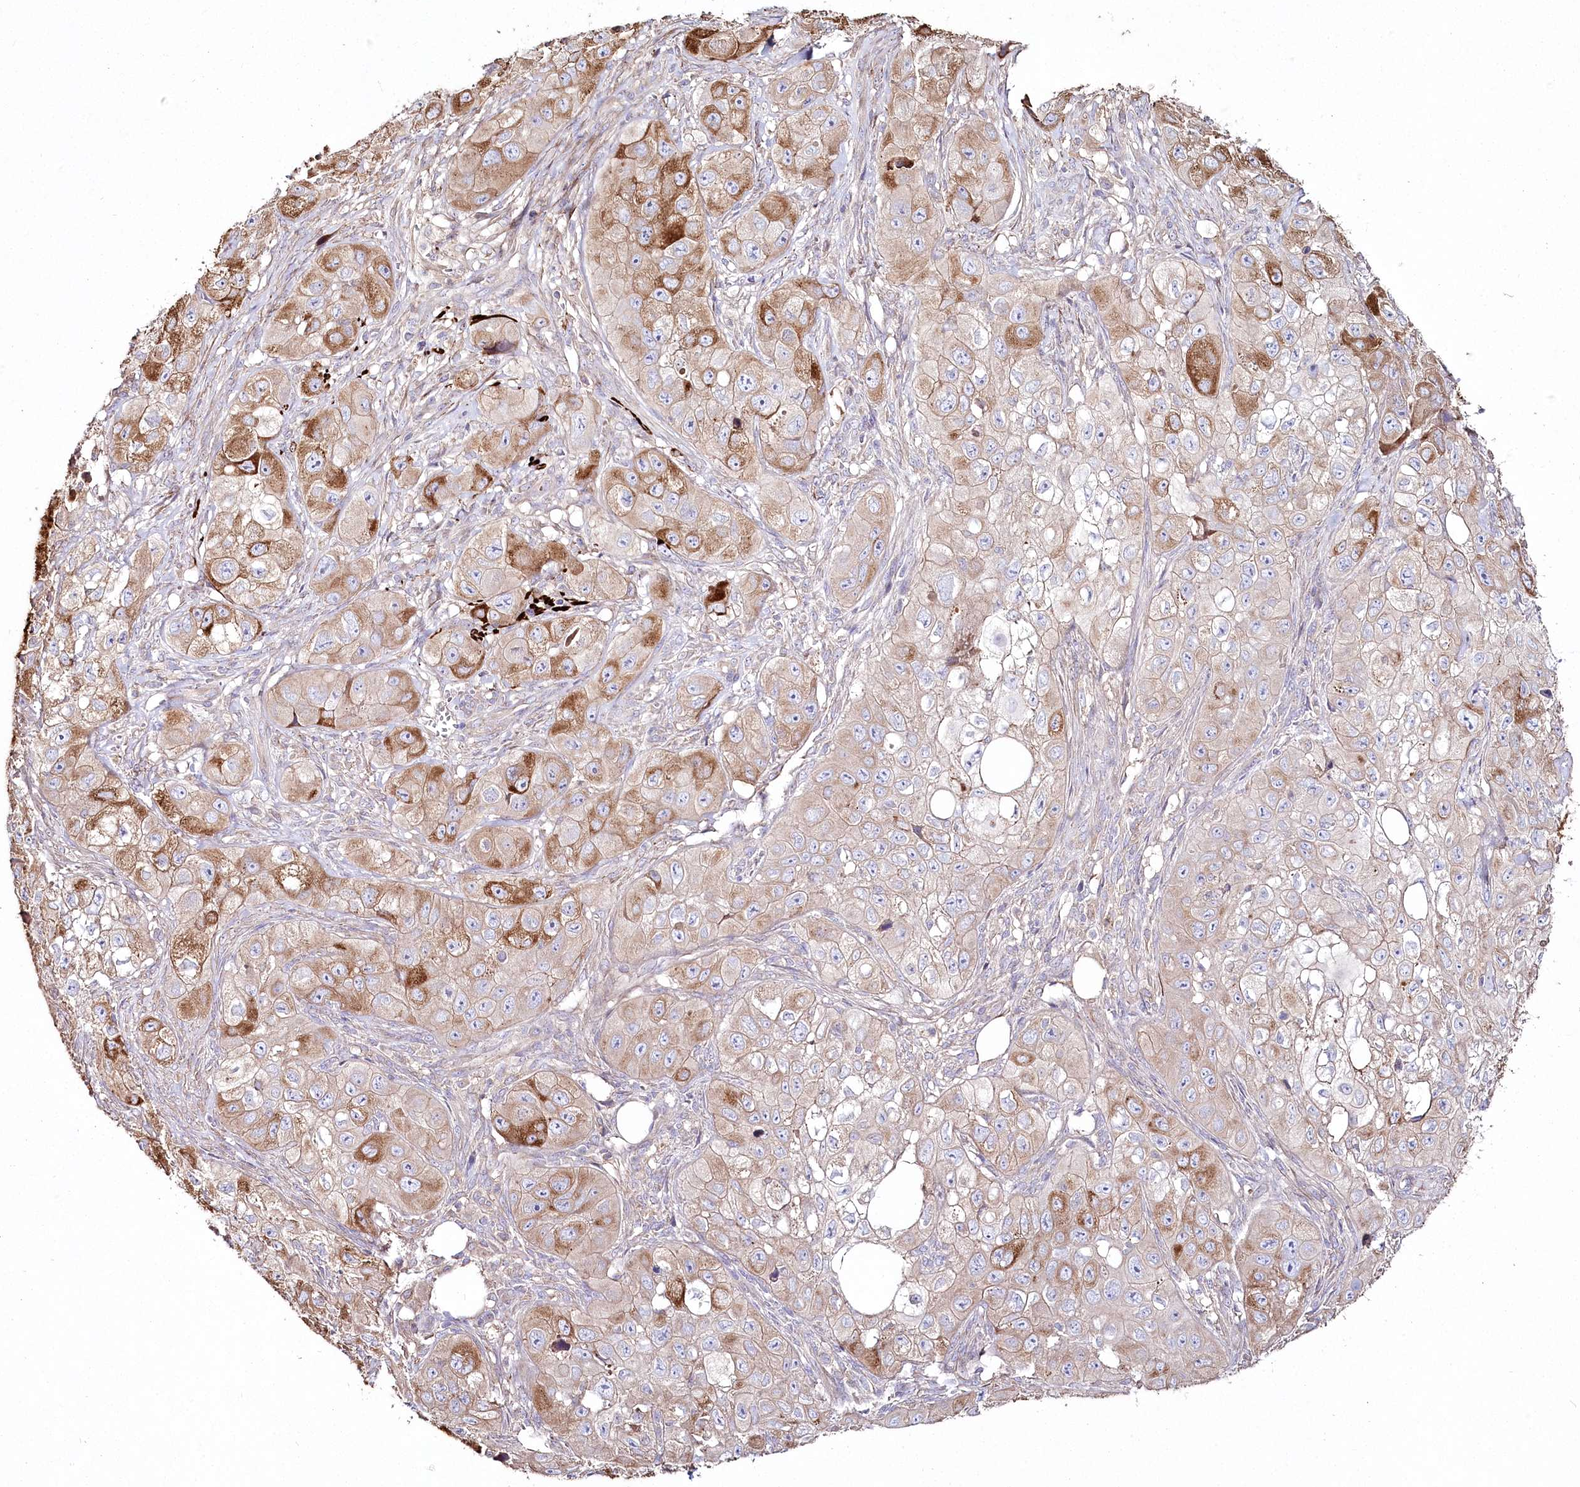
{"staining": {"intensity": "strong", "quantity": "25%-75%", "location": "cytoplasmic/membranous"}, "tissue": "skin cancer", "cell_type": "Tumor cells", "image_type": "cancer", "snomed": [{"axis": "morphology", "description": "Squamous cell carcinoma, NOS"}, {"axis": "topography", "description": "Skin"}, {"axis": "topography", "description": "Subcutis"}], "caption": "The micrograph displays immunohistochemical staining of skin cancer (squamous cell carcinoma). There is strong cytoplasmic/membranous positivity is appreciated in approximately 25%-75% of tumor cells. (Brightfield microscopy of DAB IHC at high magnification).", "gene": "SUMF1", "patient": {"sex": "male", "age": 73}}